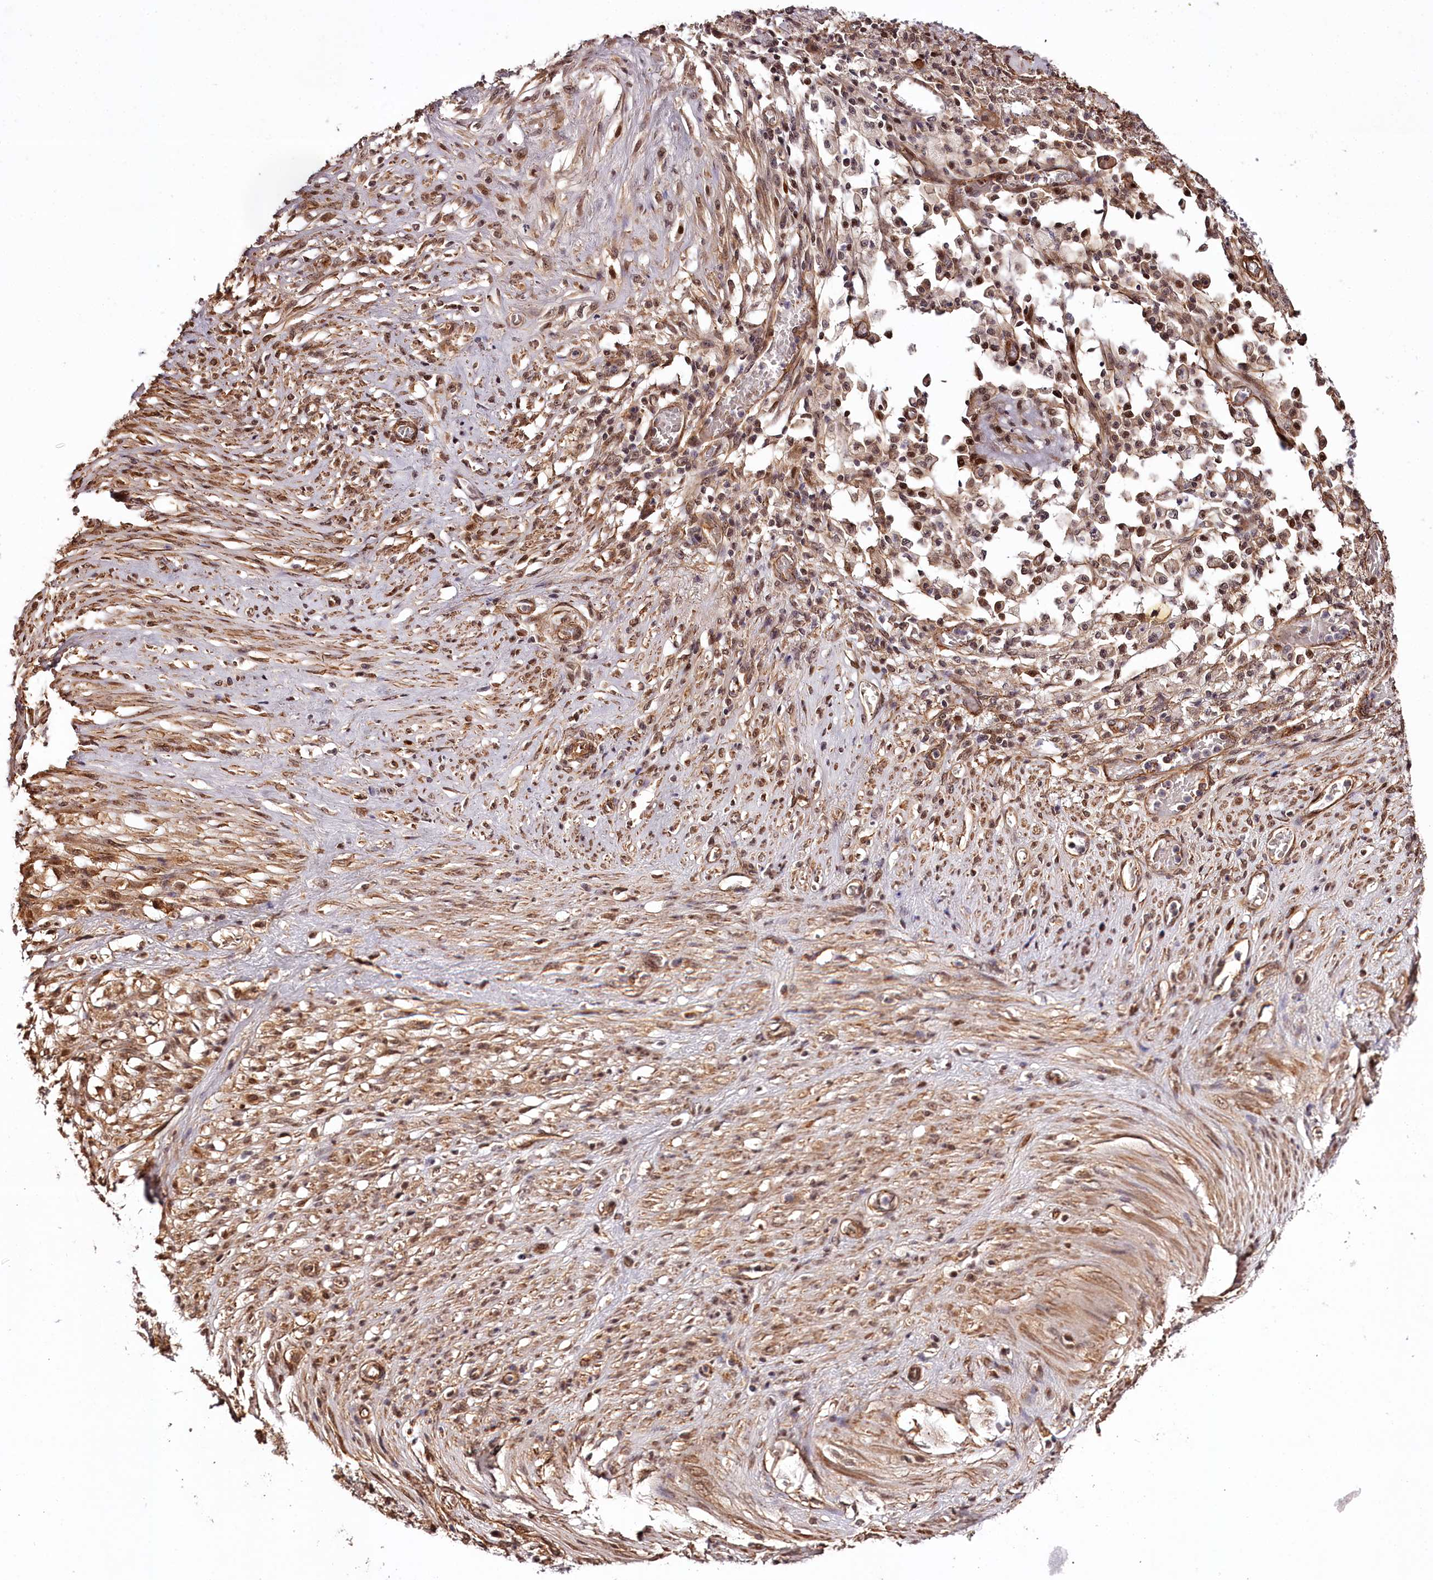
{"staining": {"intensity": "moderate", "quantity": ">75%", "location": "nuclear"}, "tissue": "stomach cancer", "cell_type": "Tumor cells", "image_type": "cancer", "snomed": [{"axis": "morphology", "description": "Adenocarcinoma, NOS"}, {"axis": "morphology", "description": "Adenocarcinoma, High grade"}, {"axis": "topography", "description": "Stomach, upper"}, {"axis": "topography", "description": "Stomach, lower"}], "caption": "This is an image of IHC staining of stomach cancer (high-grade adenocarcinoma), which shows moderate expression in the nuclear of tumor cells.", "gene": "TTC33", "patient": {"sex": "female", "age": 65}}